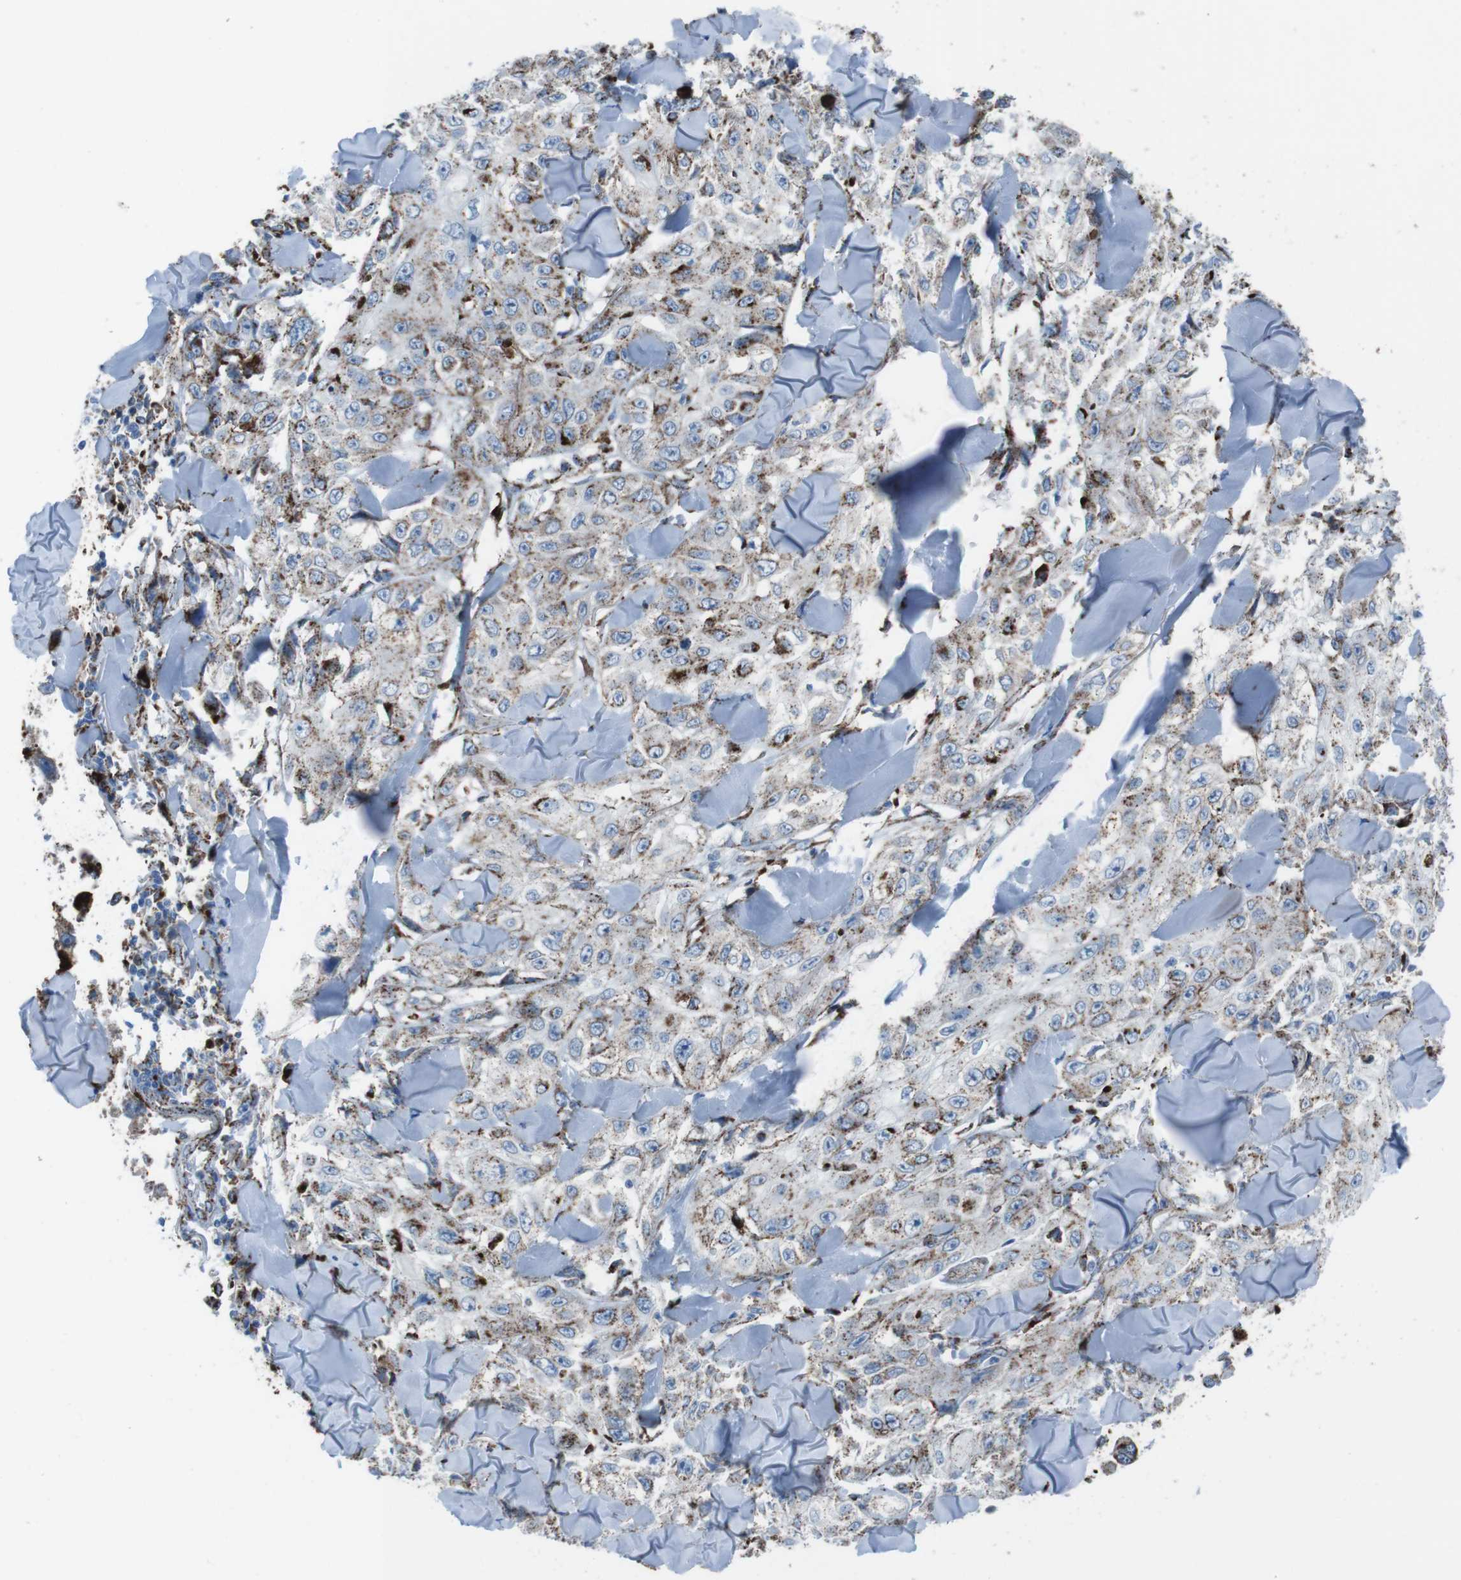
{"staining": {"intensity": "moderate", "quantity": ">75%", "location": "cytoplasmic/membranous"}, "tissue": "skin cancer", "cell_type": "Tumor cells", "image_type": "cancer", "snomed": [{"axis": "morphology", "description": "Squamous cell carcinoma, NOS"}, {"axis": "topography", "description": "Skin"}], "caption": "High-power microscopy captured an immunohistochemistry (IHC) micrograph of squamous cell carcinoma (skin), revealing moderate cytoplasmic/membranous positivity in approximately >75% of tumor cells. (Brightfield microscopy of DAB IHC at high magnification).", "gene": "SCARB2", "patient": {"sex": "male", "age": 86}}